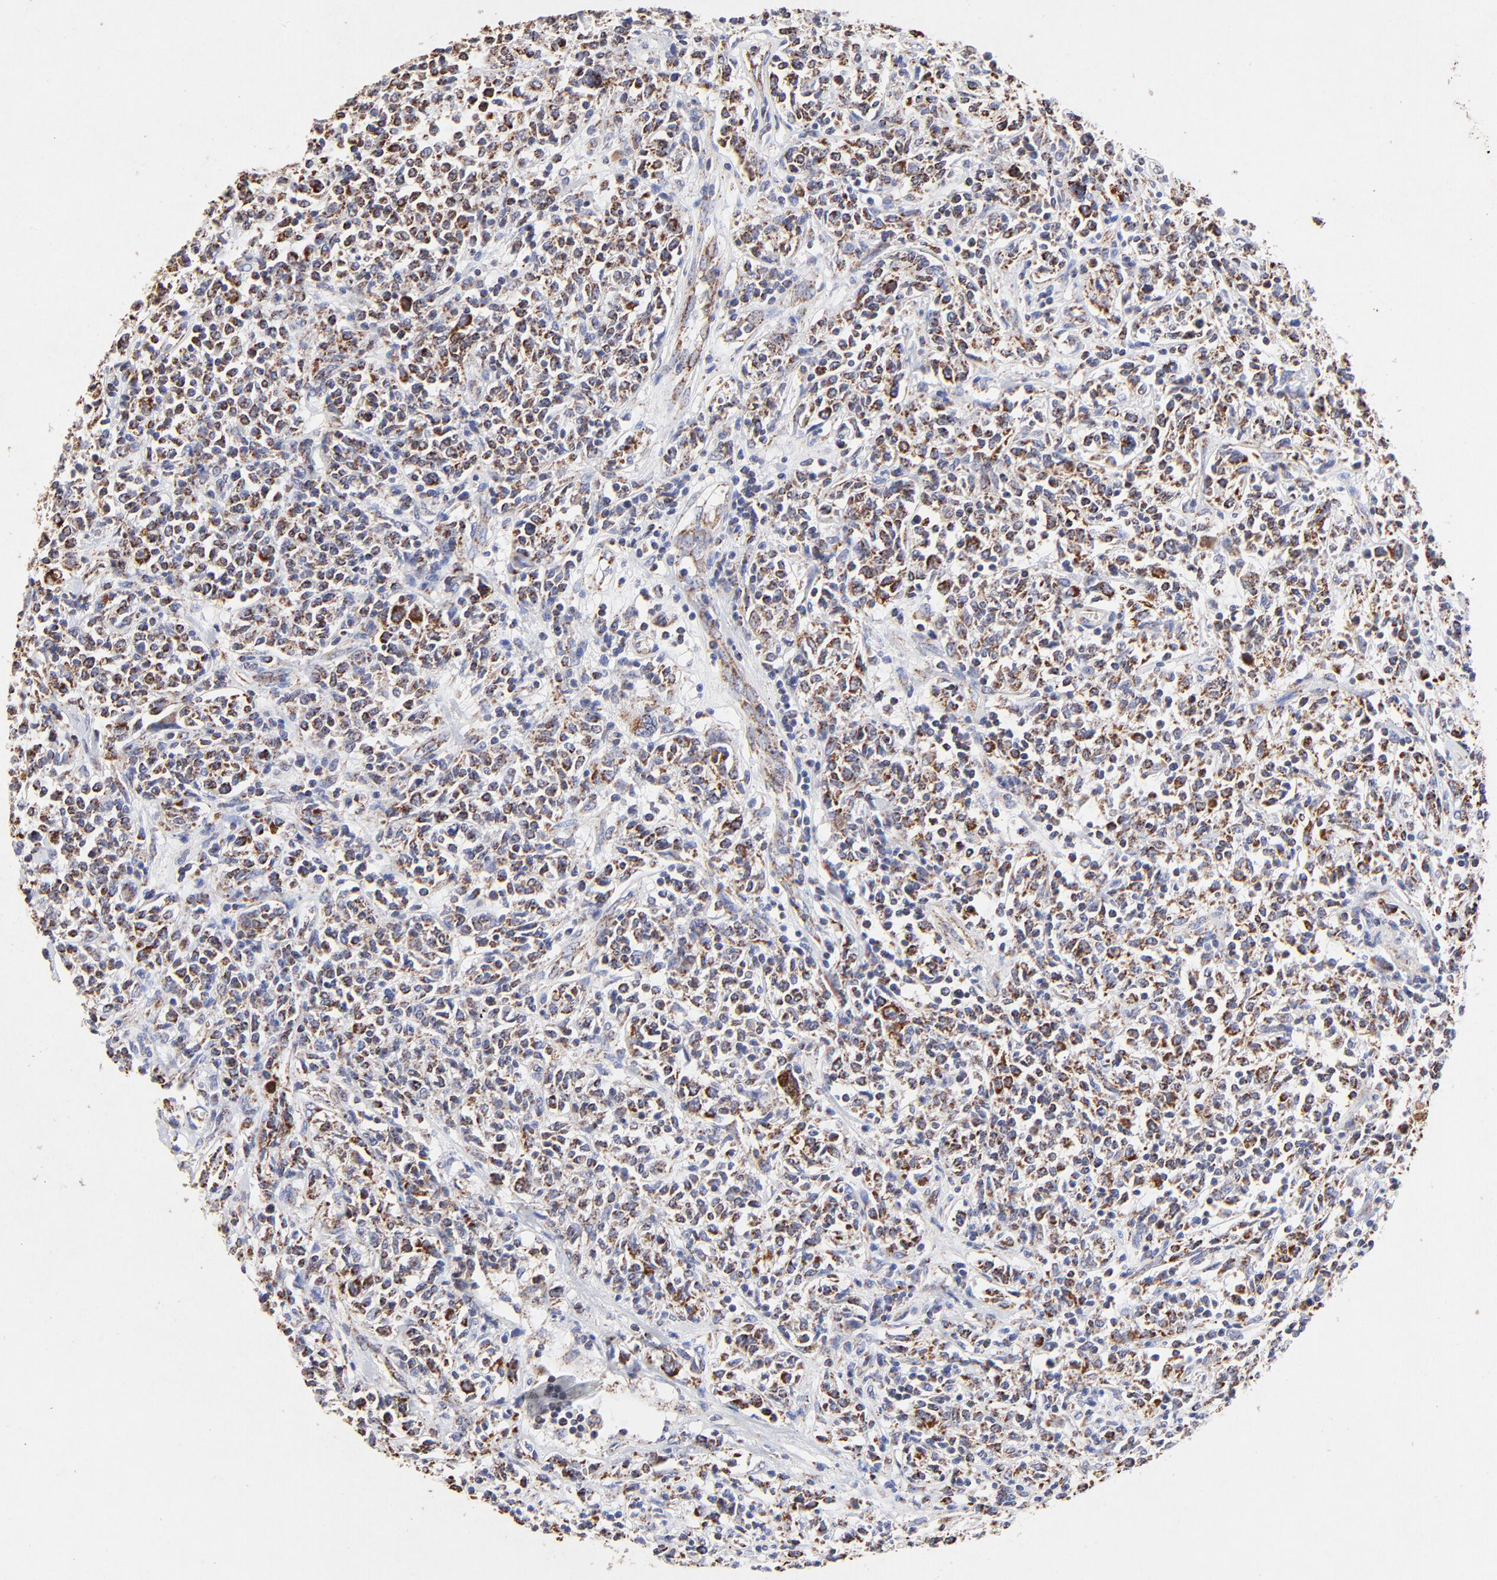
{"staining": {"intensity": "strong", "quantity": ">75%", "location": "cytoplasmic/membranous"}, "tissue": "lymphoma", "cell_type": "Tumor cells", "image_type": "cancer", "snomed": [{"axis": "morphology", "description": "Malignant lymphoma, non-Hodgkin's type, Low grade"}, {"axis": "topography", "description": "Small intestine"}], "caption": "Lymphoma stained with DAB immunohistochemistry displays high levels of strong cytoplasmic/membranous staining in approximately >75% of tumor cells. (Brightfield microscopy of DAB IHC at high magnification).", "gene": "SSBP1", "patient": {"sex": "female", "age": 59}}